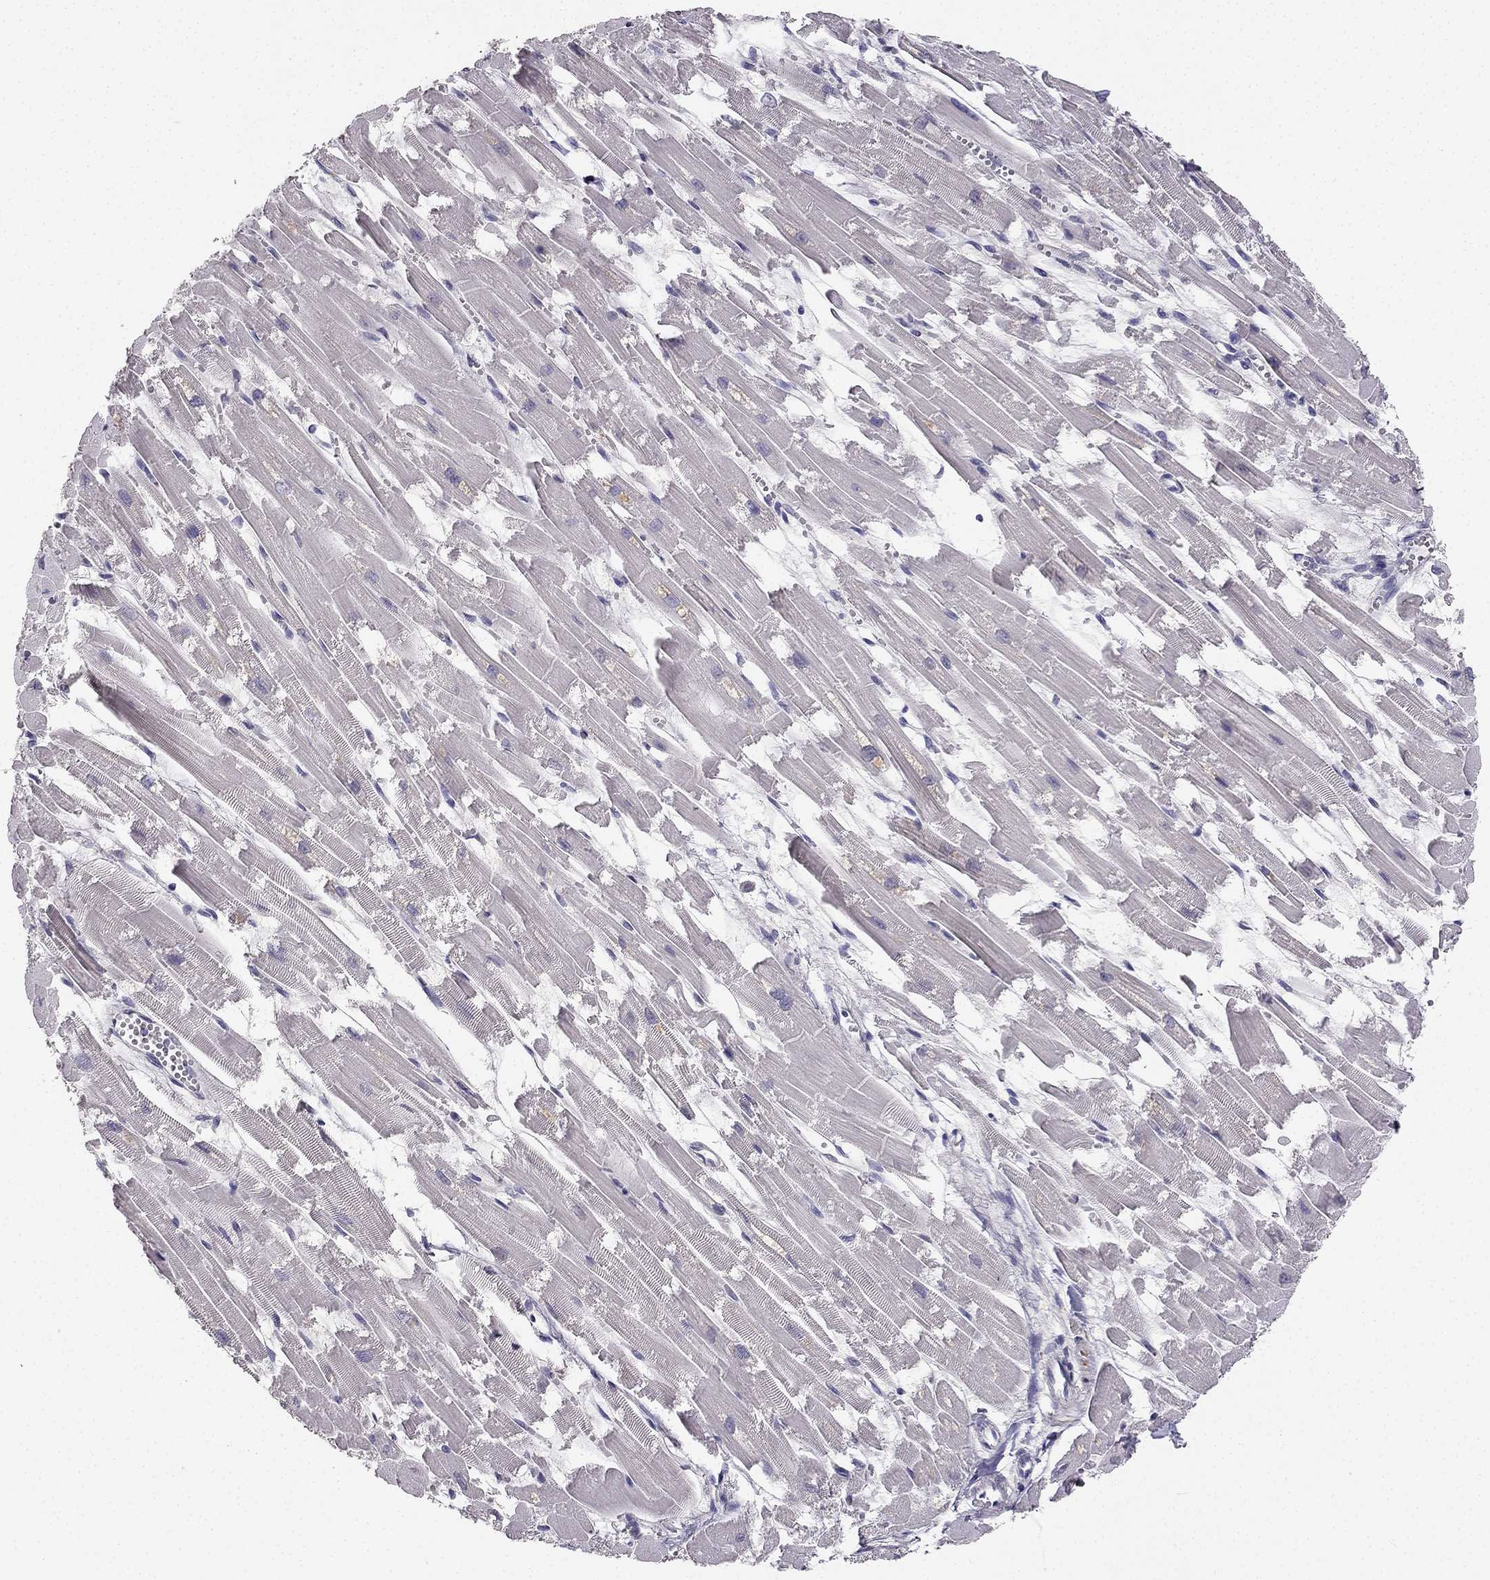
{"staining": {"intensity": "negative", "quantity": "none", "location": "none"}, "tissue": "heart muscle", "cell_type": "Cardiomyocytes", "image_type": "normal", "snomed": [{"axis": "morphology", "description": "Normal tissue, NOS"}, {"axis": "topography", "description": "Heart"}], "caption": "Protein analysis of normal heart muscle exhibits no significant staining in cardiomyocytes. (Brightfield microscopy of DAB (3,3'-diaminobenzidine) IHC at high magnification).", "gene": "CALB2", "patient": {"sex": "female", "age": 52}}